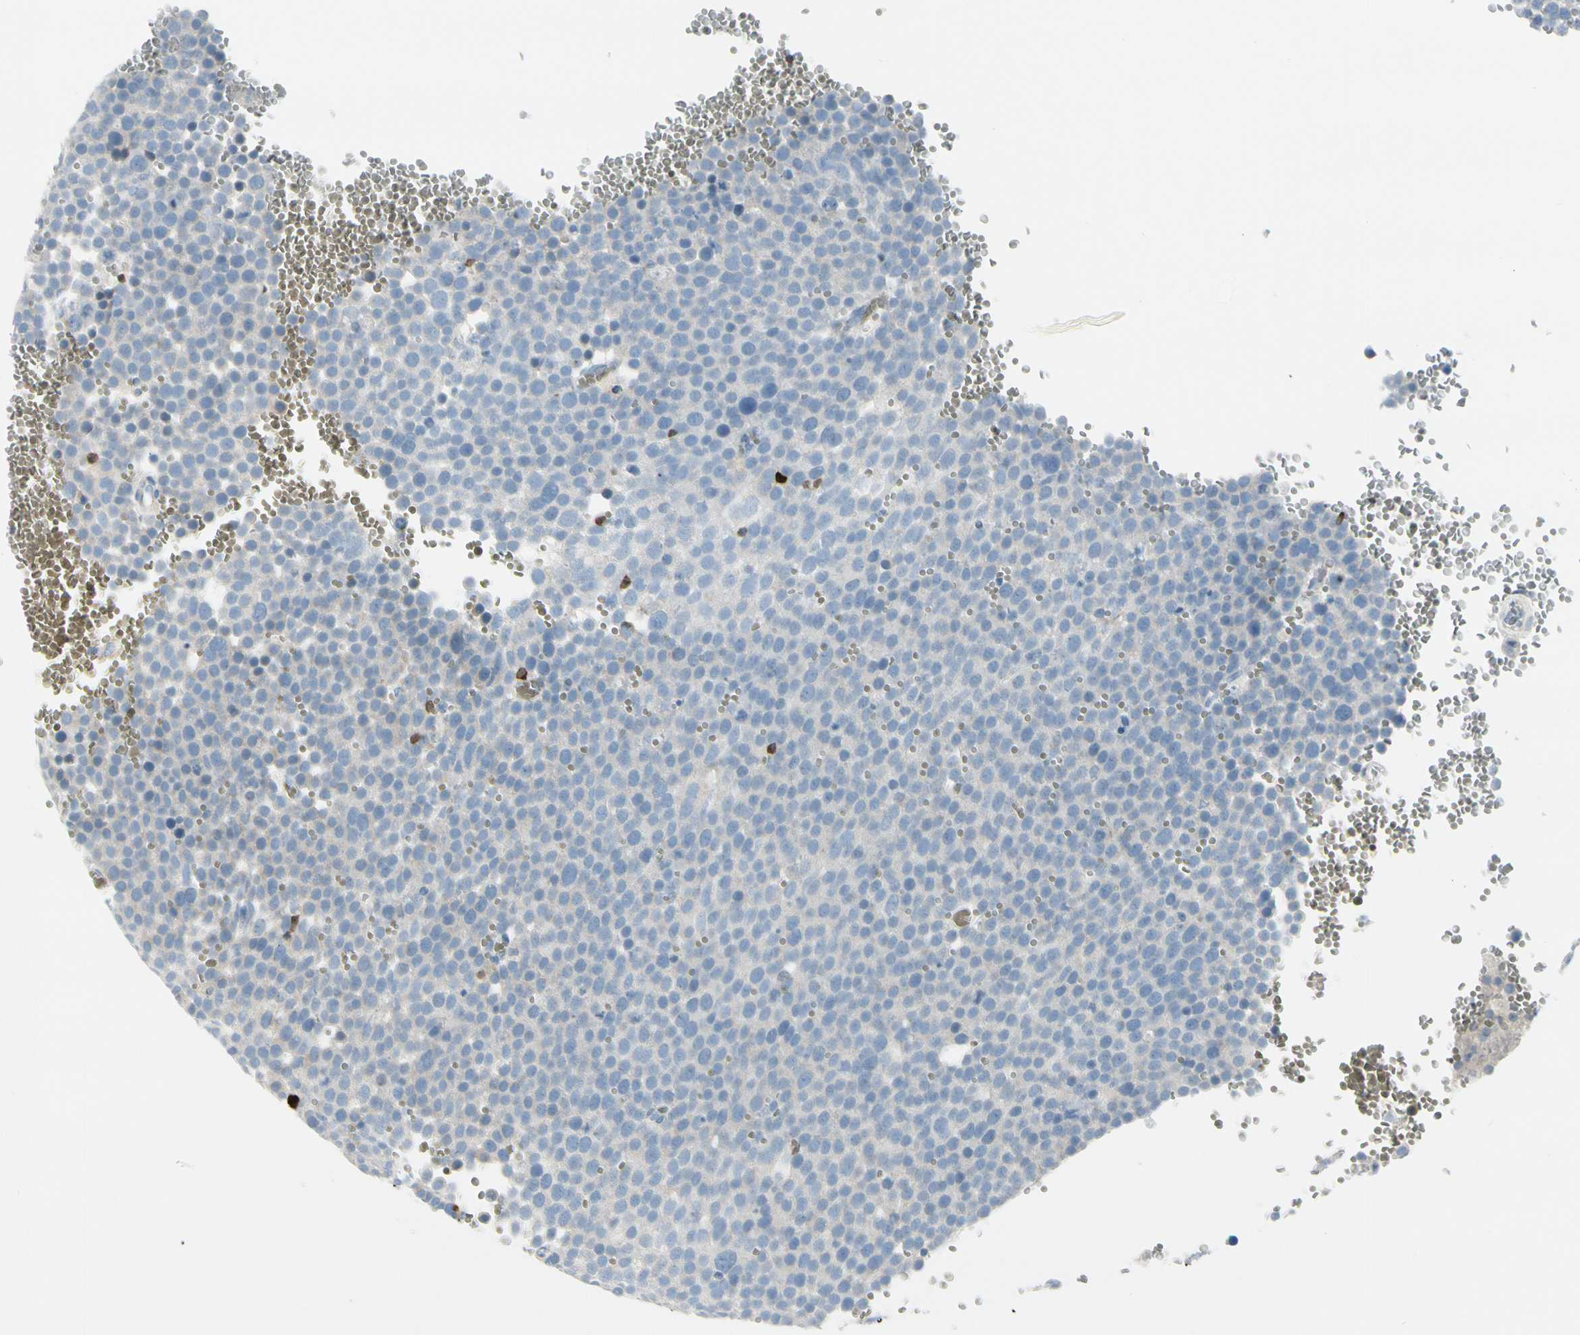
{"staining": {"intensity": "negative", "quantity": "none", "location": "none"}, "tissue": "testis cancer", "cell_type": "Tumor cells", "image_type": "cancer", "snomed": [{"axis": "morphology", "description": "Seminoma, NOS"}, {"axis": "topography", "description": "Testis"}], "caption": "Tumor cells are negative for protein expression in human testis cancer.", "gene": "TRAF1", "patient": {"sex": "male", "age": 71}}